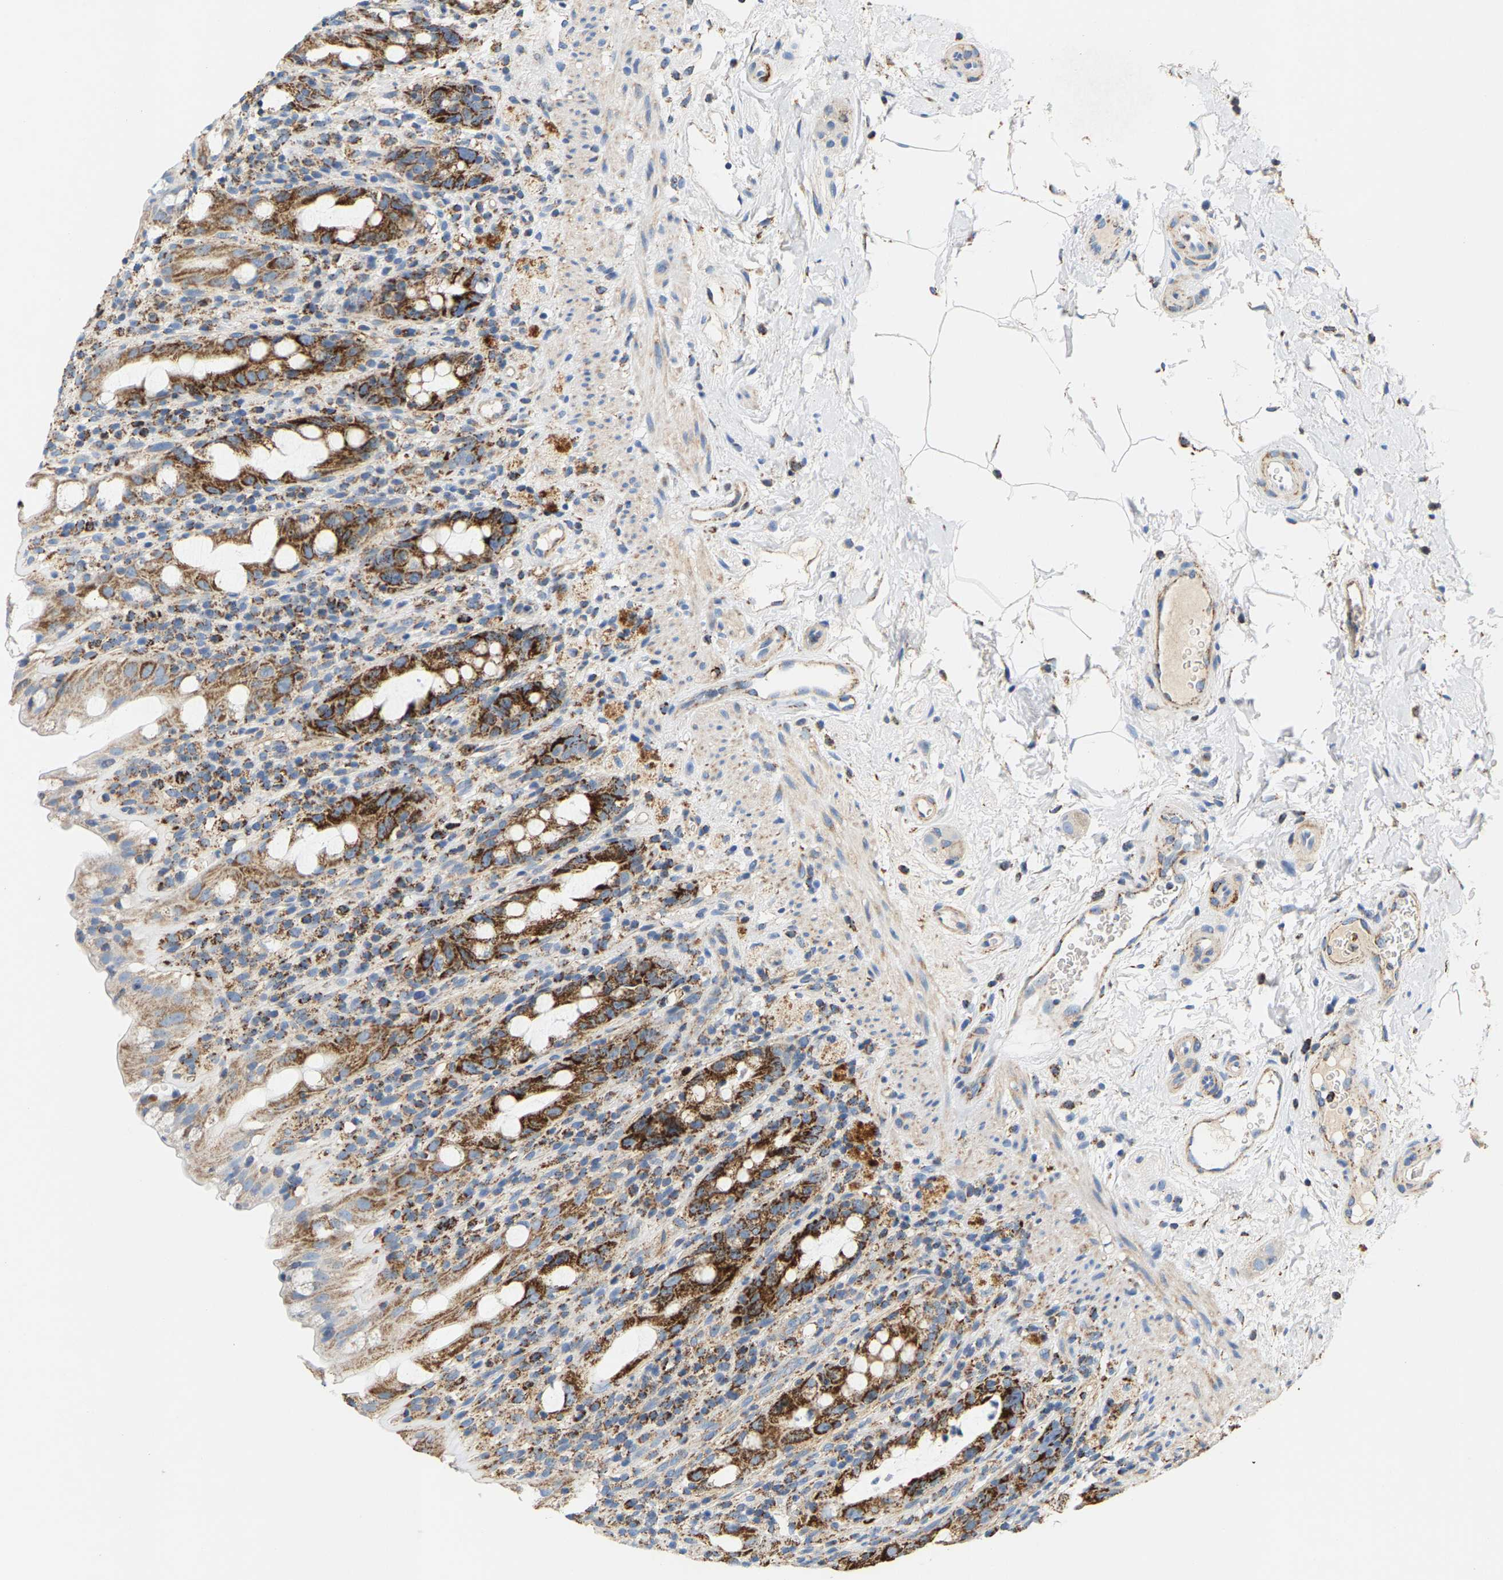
{"staining": {"intensity": "strong", "quantity": ">75%", "location": "cytoplasmic/membranous"}, "tissue": "rectum", "cell_type": "Glandular cells", "image_type": "normal", "snomed": [{"axis": "morphology", "description": "Normal tissue, NOS"}, {"axis": "topography", "description": "Rectum"}], "caption": "Protein staining displays strong cytoplasmic/membranous positivity in approximately >75% of glandular cells in benign rectum. (Stains: DAB (3,3'-diaminobenzidine) in brown, nuclei in blue, Microscopy: brightfield microscopy at high magnification).", "gene": "SHMT2", "patient": {"sex": "male", "age": 44}}